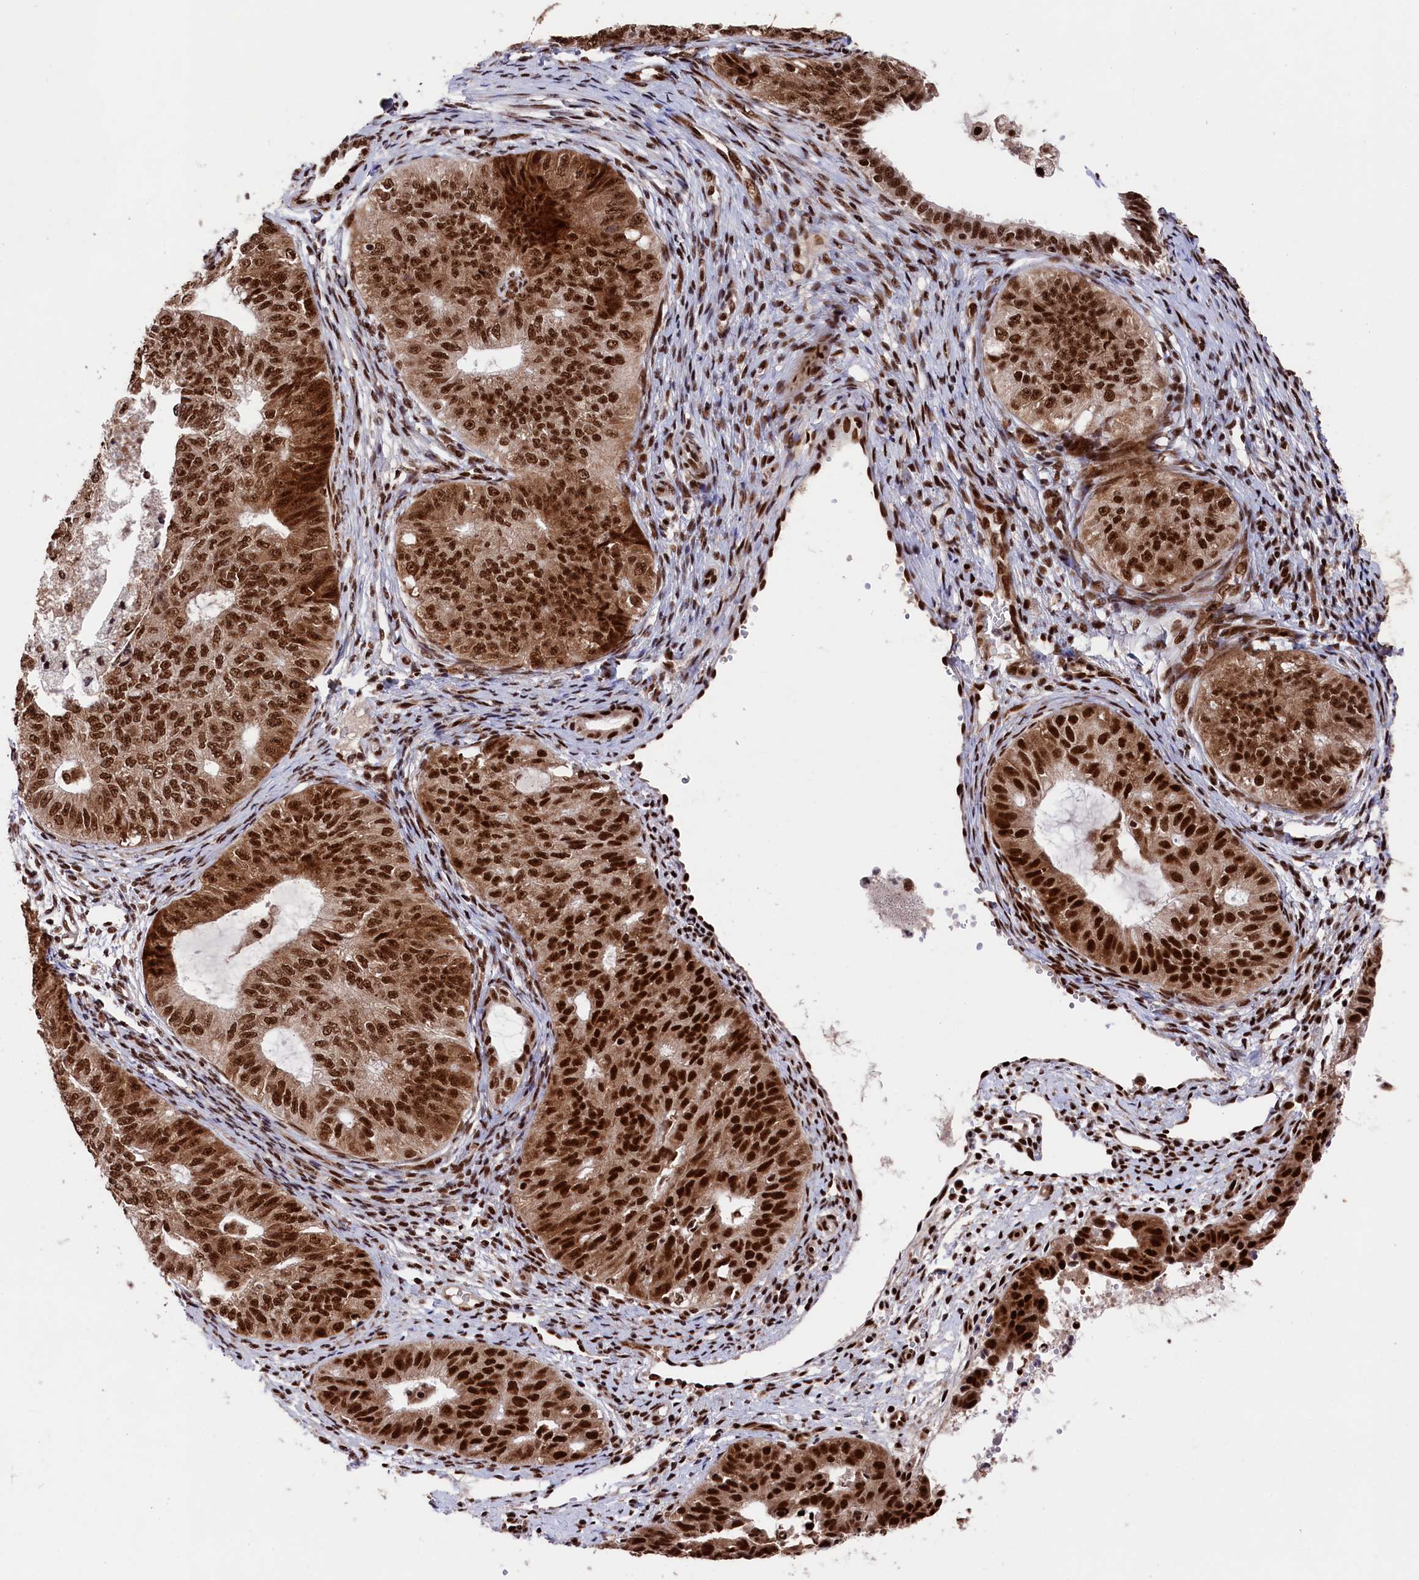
{"staining": {"intensity": "strong", "quantity": ">75%", "location": "cytoplasmic/membranous,nuclear"}, "tissue": "endometrial cancer", "cell_type": "Tumor cells", "image_type": "cancer", "snomed": [{"axis": "morphology", "description": "Adenocarcinoma, NOS"}, {"axis": "topography", "description": "Endometrium"}], "caption": "Immunohistochemical staining of endometrial cancer demonstrates high levels of strong cytoplasmic/membranous and nuclear protein staining in approximately >75% of tumor cells.", "gene": "PRPF31", "patient": {"sex": "female", "age": 32}}